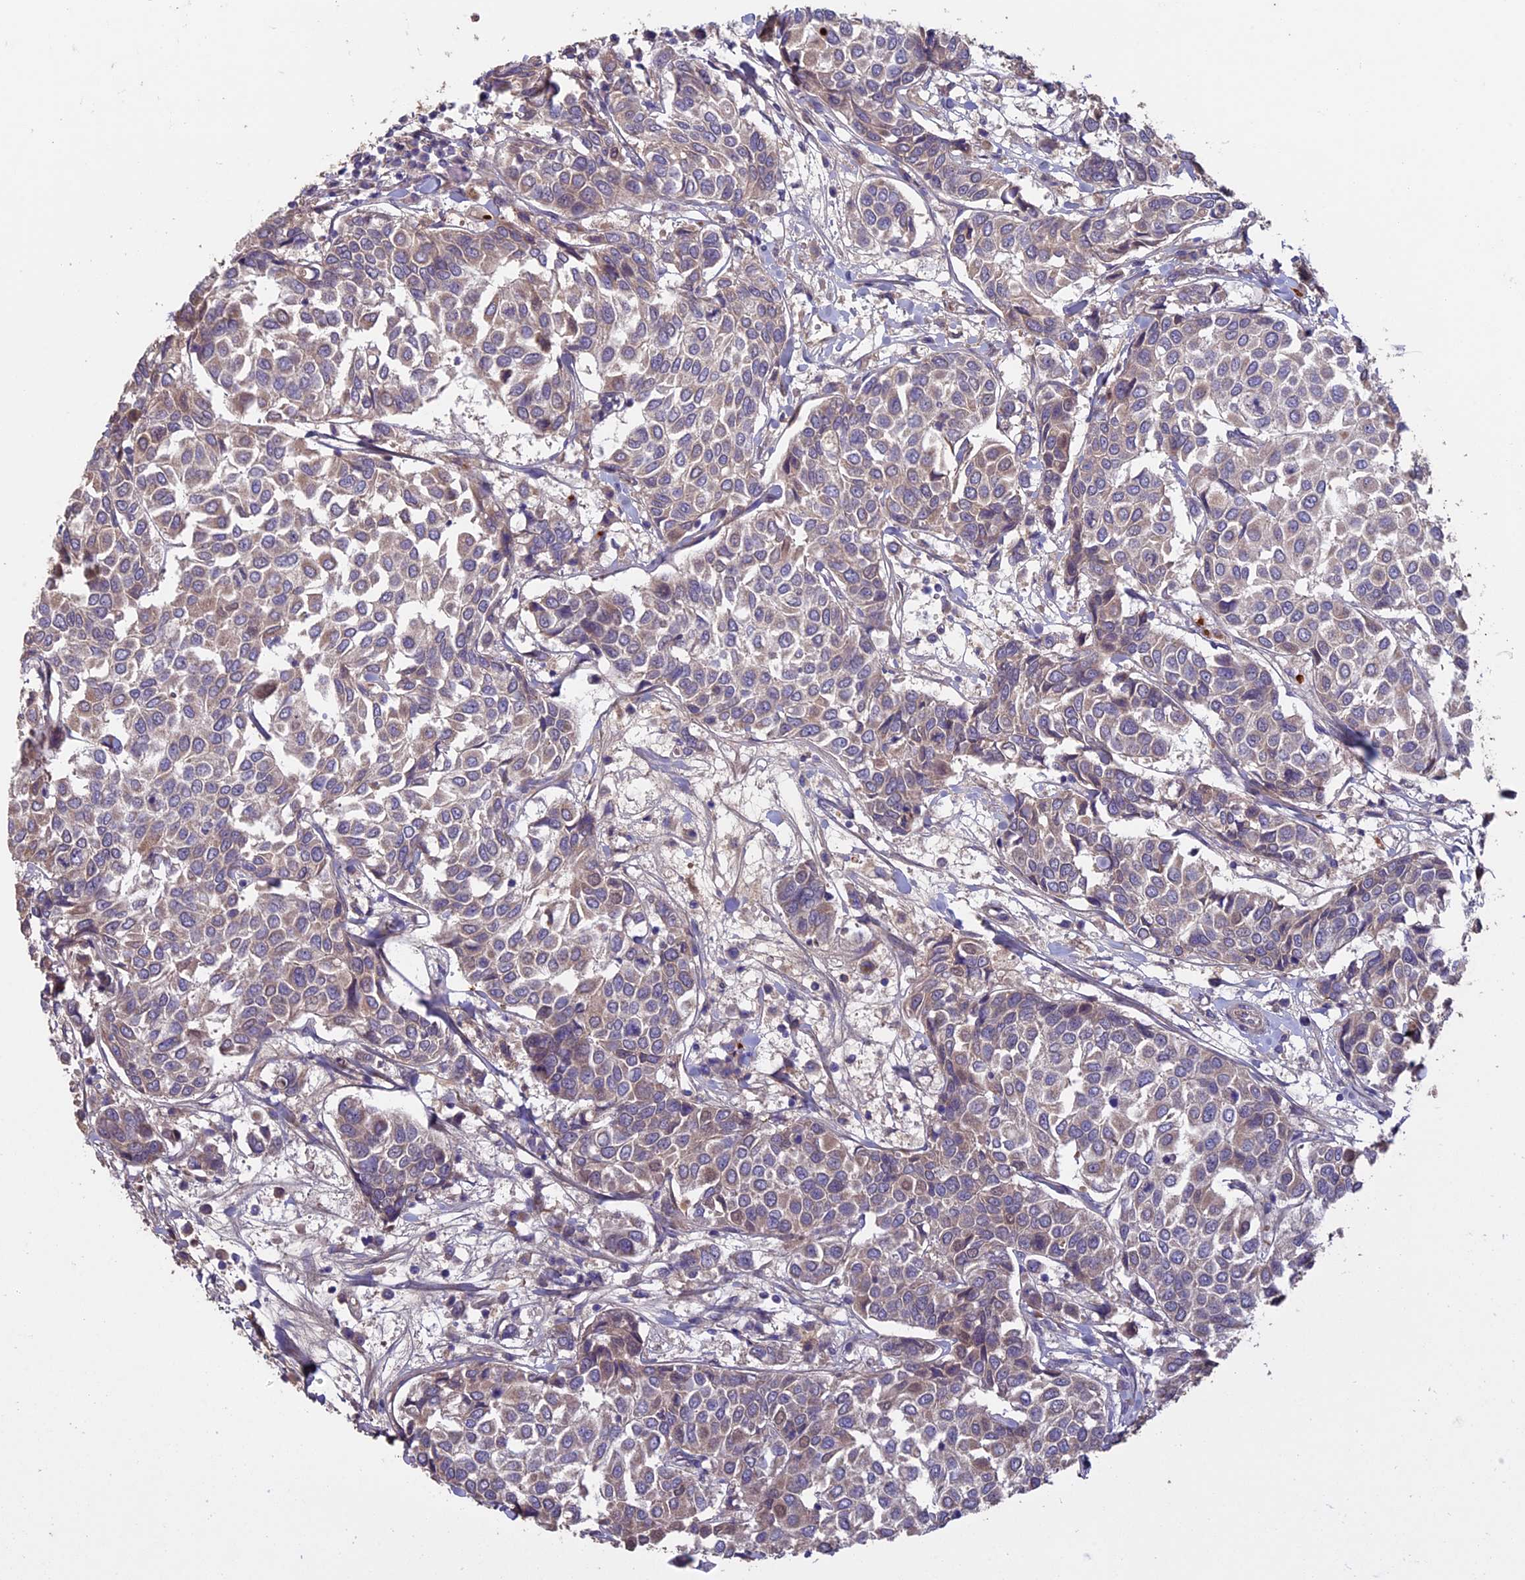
{"staining": {"intensity": "negative", "quantity": "none", "location": "none"}, "tissue": "breast cancer", "cell_type": "Tumor cells", "image_type": "cancer", "snomed": [{"axis": "morphology", "description": "Duct carcinoma"}, {"axis": "topography", "description": "Breast"}], "caption": "Immunohistochemical staining of breast invasive ductal carcinoma shows no significant expression in tumor cells.", "gene": "RCCD1", "patient": {"sex": "female", "age": 55}}